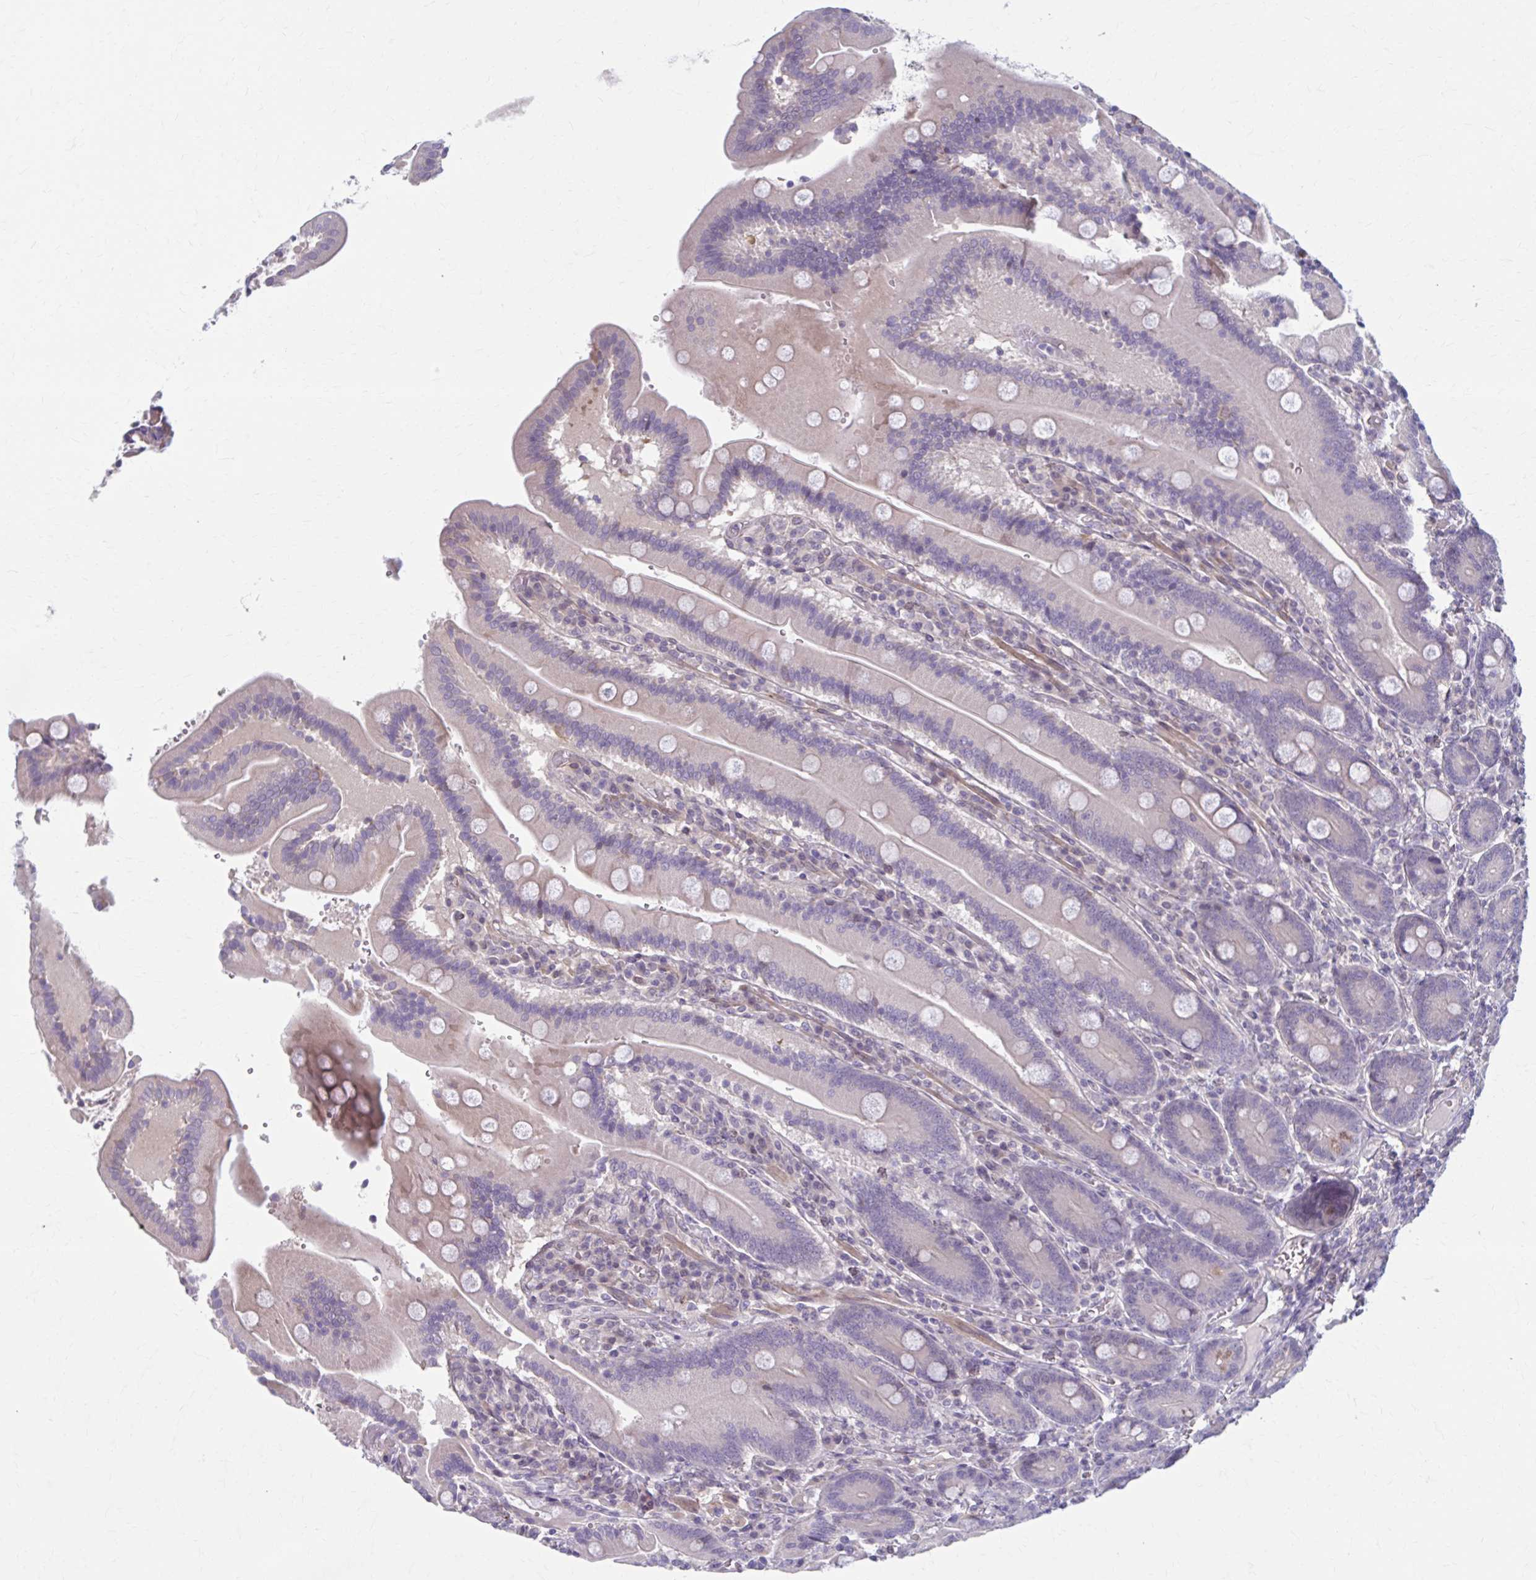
{"staining": {"intensity": "moderate", "quantity": "<25%", "location": "cytoplasmic/membranous"}, "tissue": "duodenum", "cell_type": "Glandular cells", "image_type": "normal", "snomed": [{"axis": "morphology", "description": "Normal tissue, NOS"}, {"axis": "topography", "description": "Duodenum"}], "caption": "This is a micrograph of IHC staining of benign duodenum, which shows moderate positivity in the cytoplasmic/membranous of glandular cells.", "gene": "CHST3", "patient": {"sex": "female", "age": 62}}